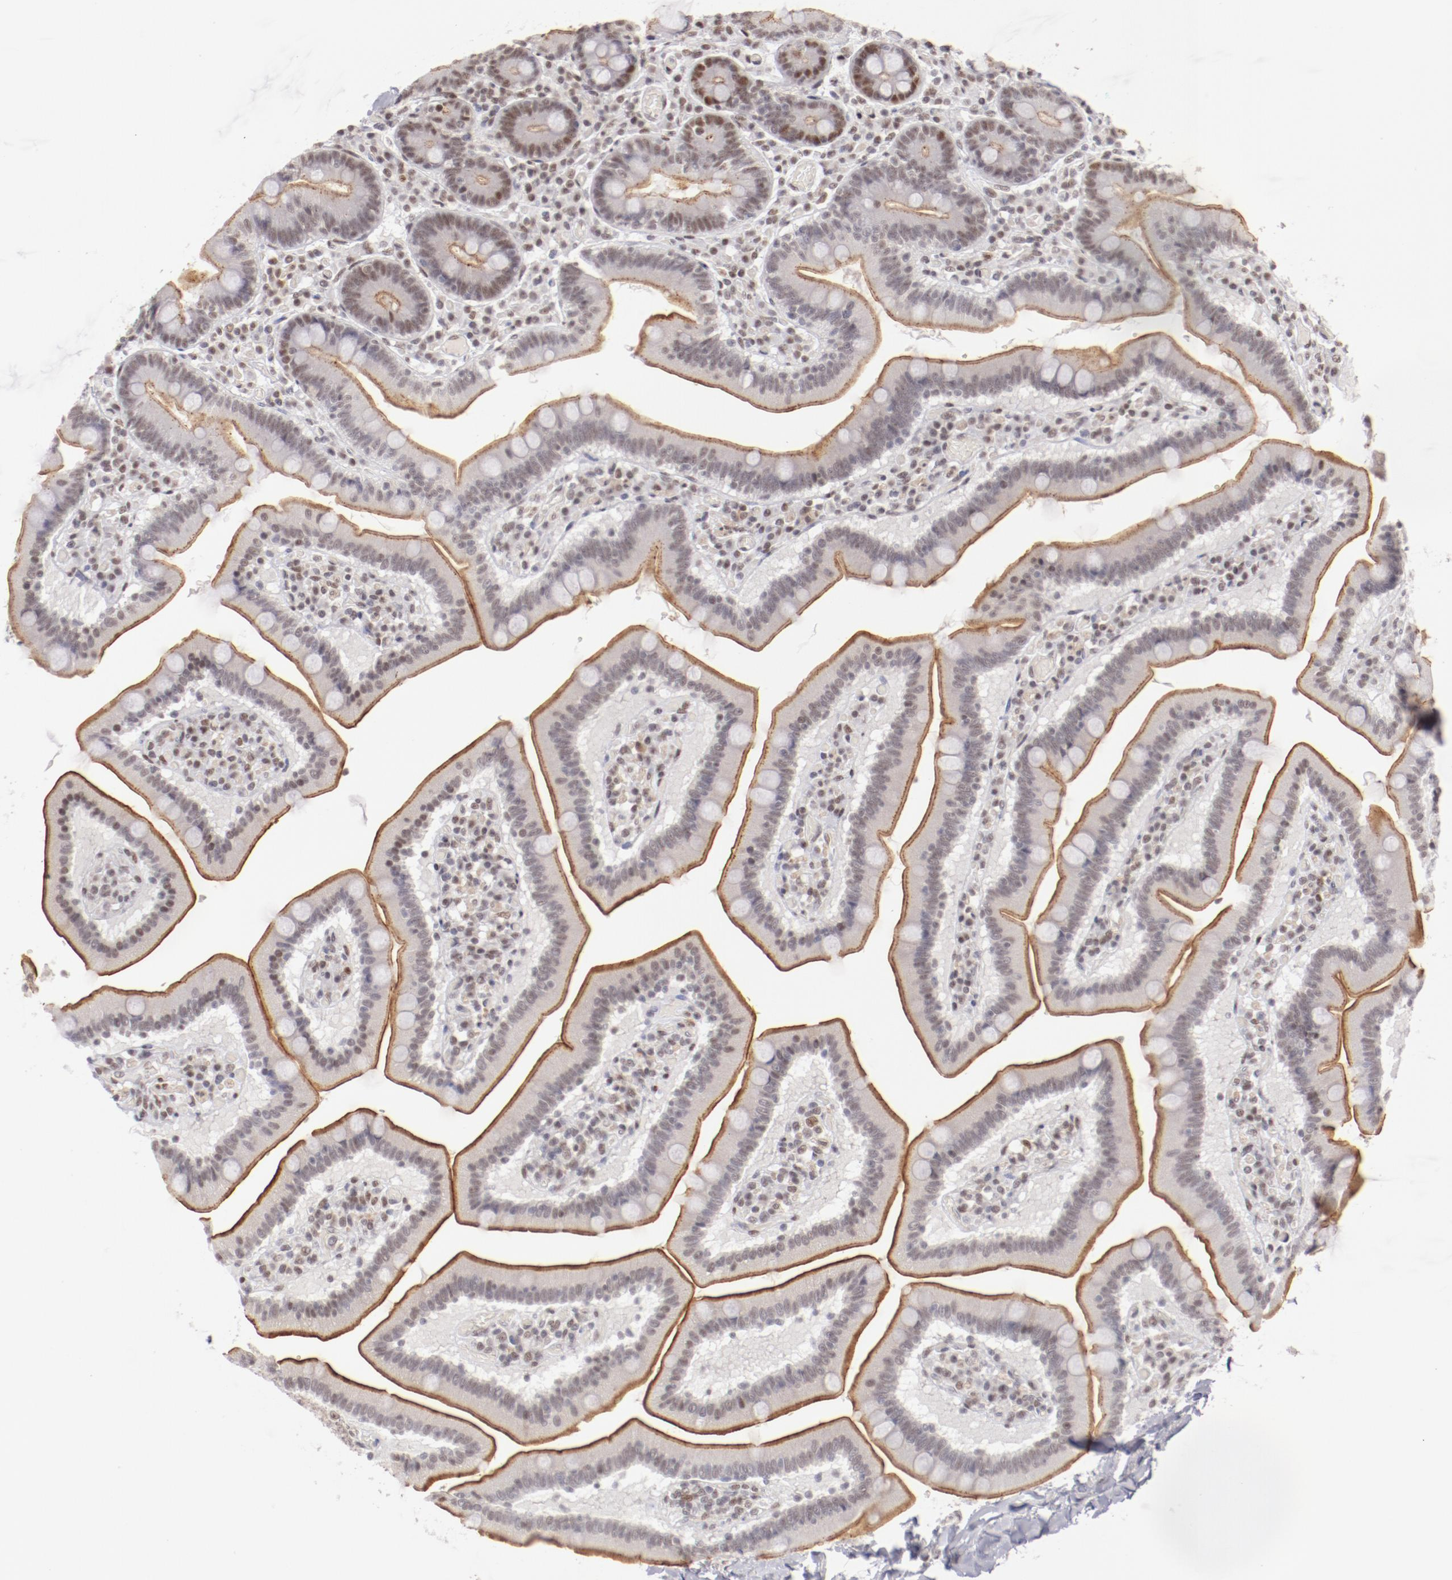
{"staining": {"intensity": "moderate", "quantity": "25%-75%", "location": "cytoplasmic/membranous,nuclear"}, "tissue": "duodenum", "cell_type": "Glandular cells", "image_type": "normal", "snomed": [{"axis": "morphology", "description": "Normal tissue, NOS"}, {"axis": "topography", "description": "Duodenum"}], "caption": "Moderate cytoplasmic/membranous,nuclear expression for a protein is present in approximately 25%-75% of glandular cells of normal duodenum using immunohistochemistry (IHC).", "gene": "TFAP4", "patient": {"sex": "male", "age": 66}}